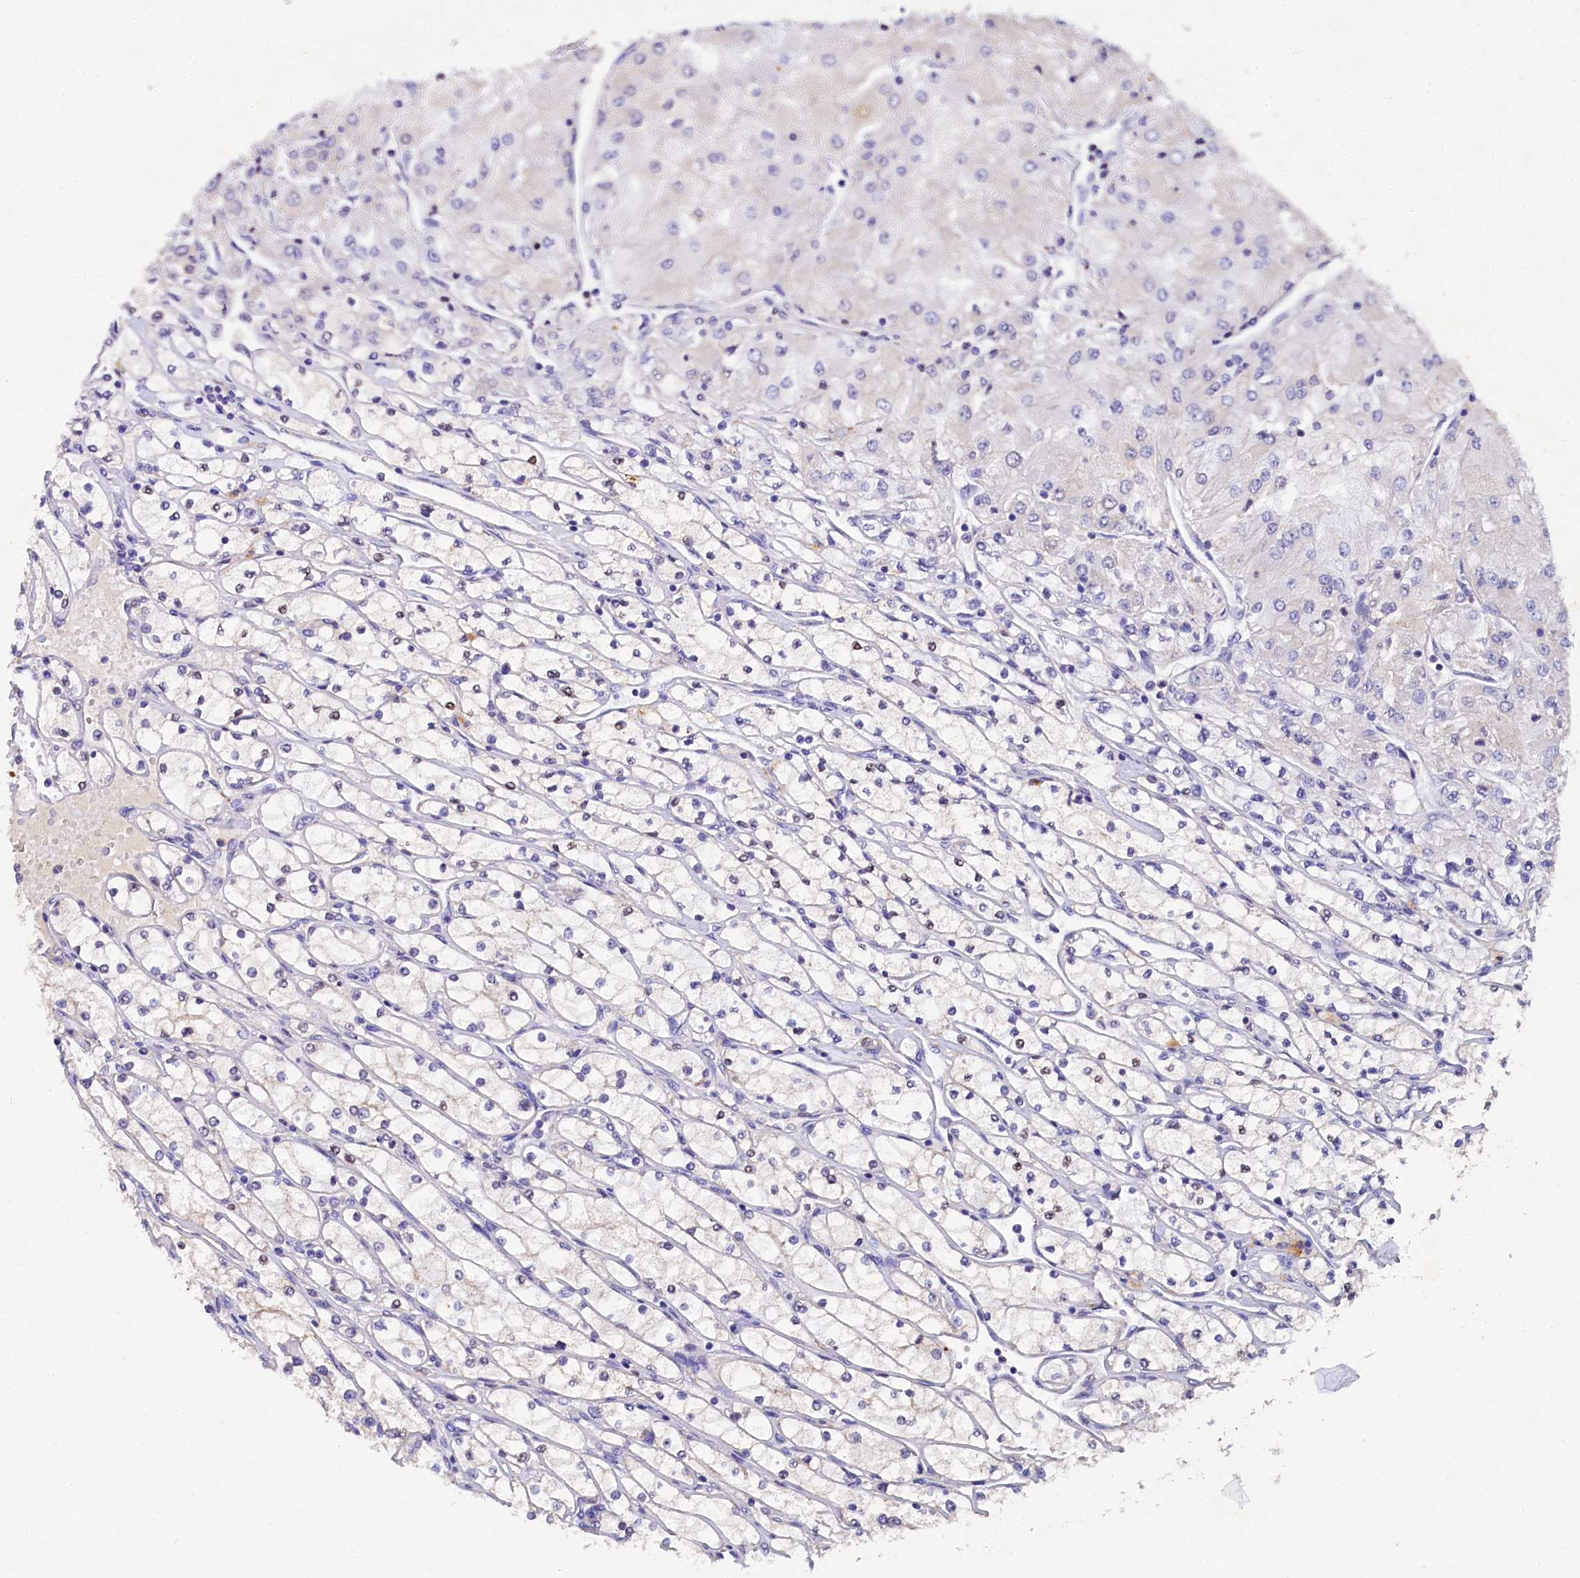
{"staining": {"intensity": "negative", "quantity": "none", "location": "none"}, "tissue": "renal cancer", "cell_type": "Tumor cells", "image_type": "cancer", "snomed": [{"axis": "morphology", "description": "Adenocarcinoma, NOS"}, {"axis": "topography", "description": "Kidney"}], "caption": "There is no significant expression in tumor cells of renal cancer (adenocarcinoma). (DAB IHC visualized using brightfield microscopy, high magnification).", "gene": "TGDS", "patient": {"sex": "male", "age": 80}}